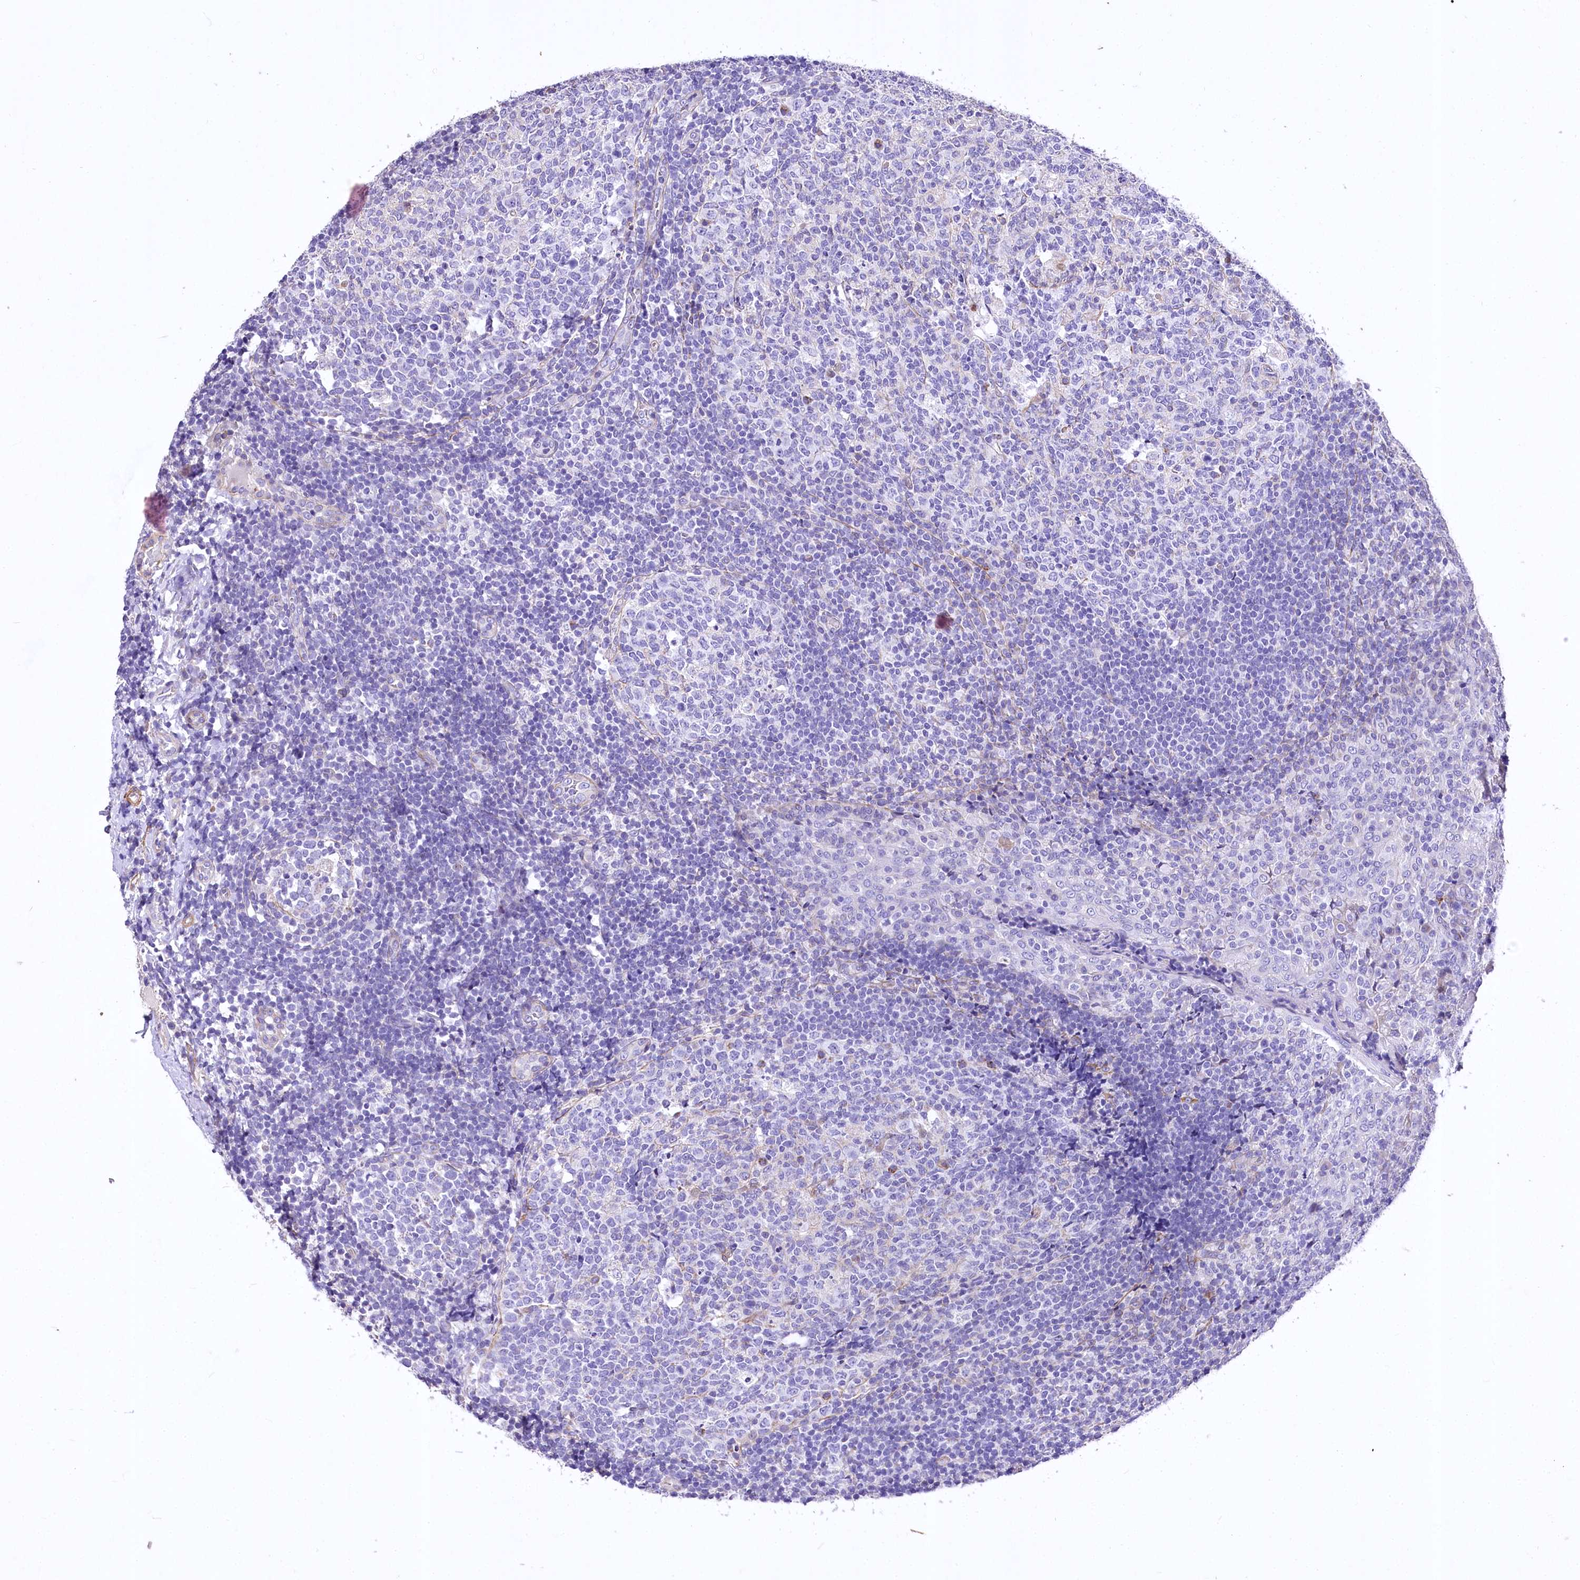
{"staining": {"intensity": "negative", "quantity": "none", "location": "none"}, "tissue": "tonsil", "cell_type": "Germinal center cells", "image_type": "normal", "snomed": [{"axis": "morphology", "description": "Normal tissue, NOS"}, {"axis": "topography", "description": "Tonsil"}], "caption": "Protein analysis of benign tonsil displays no significant positivity in germinal center cells.", "gene": "RDH16", "patient": {"sex": "female", "age": 19}}